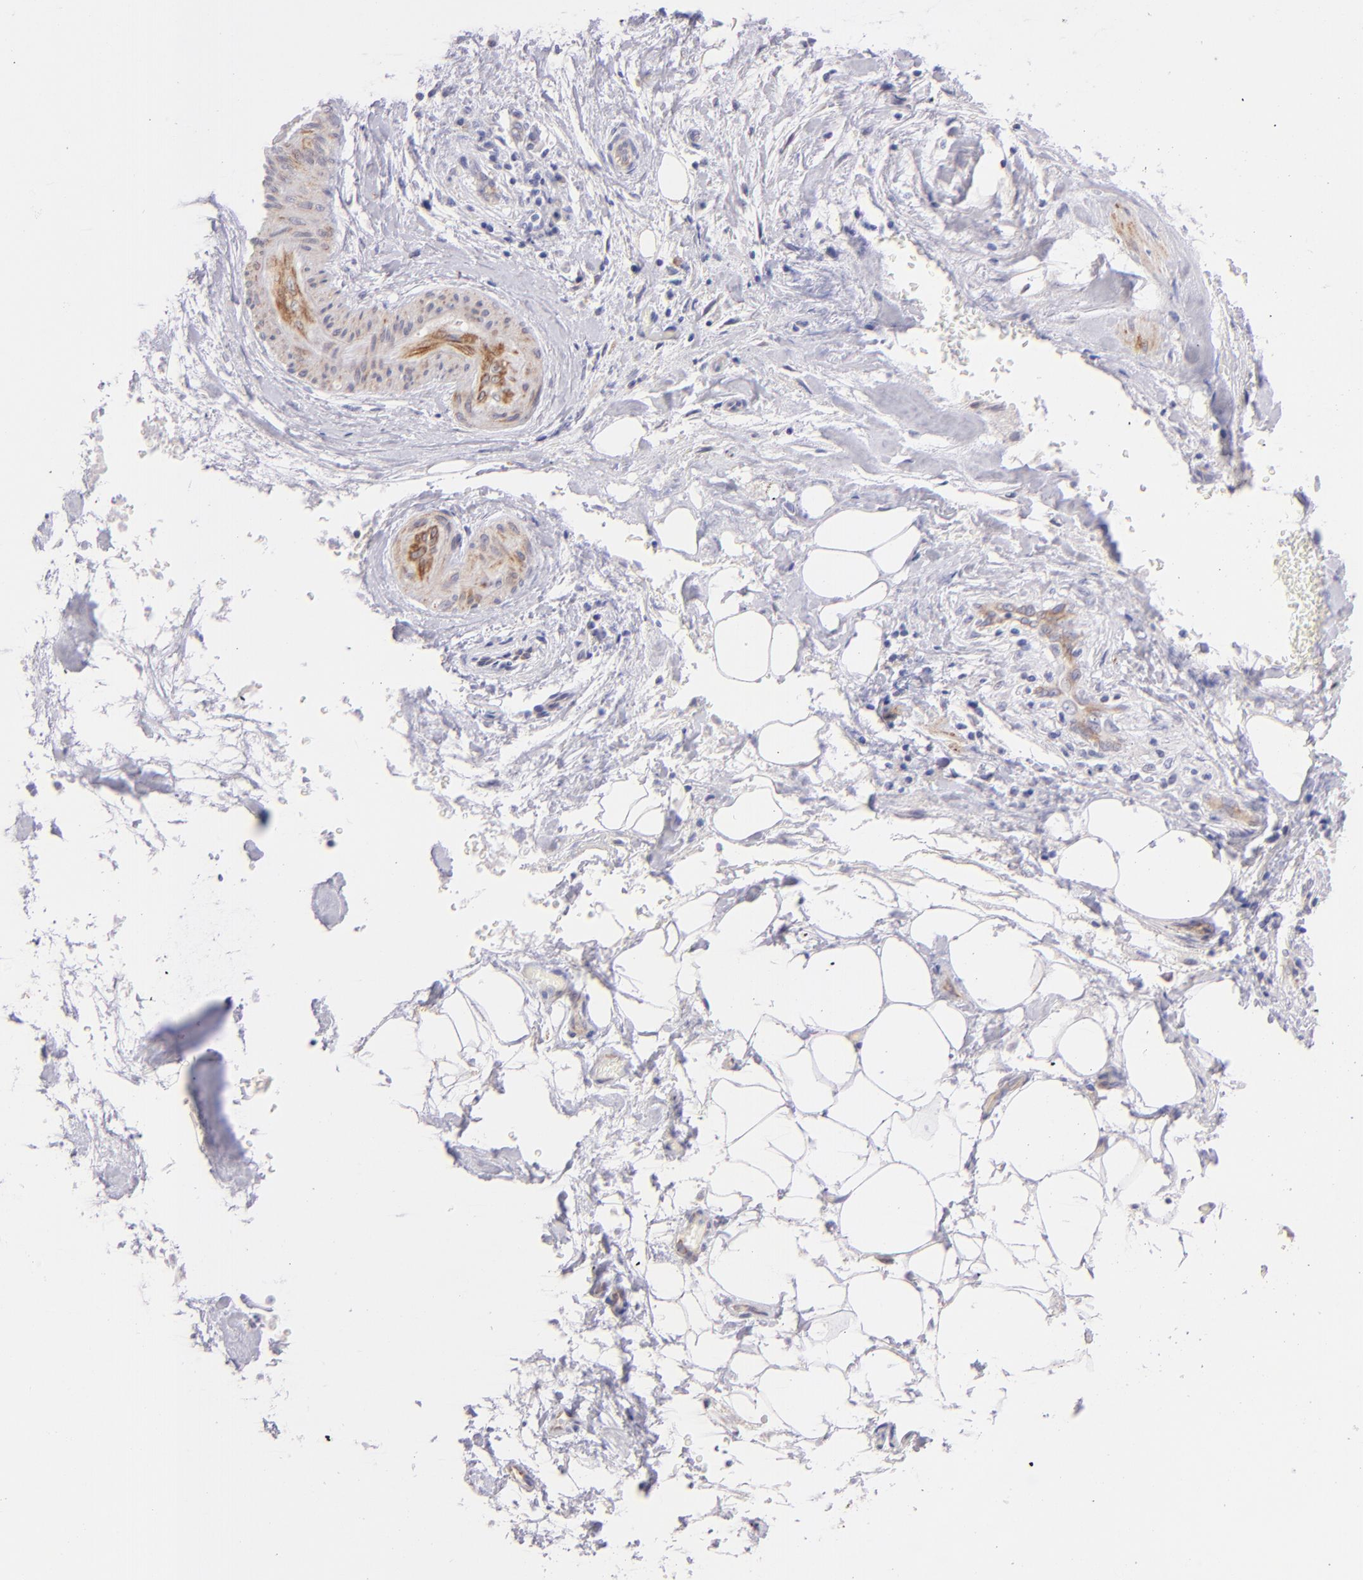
{"staining": {"intensity": "weak", "quantity": ">75%", "location": "cytoplasmic/membranous"}, "tissue": "liver cancer", "cell_type": "Tumor cells", "image_type": "cancer", "snomed": [{"axis": "morphology", "description": "Cholangiocarcinoma"}, {"axis": "topography", "description": "Liver"}], "caption": "Immunohistochemistry image of neoplastic tissue: liver cancer (cholangiocarcinoma) stained using immunohistochemistry (IHC) reveals low levels of weak protein expression localized specifically in the cytoplasmic/membranous of tumor cells, appearing as a cytoplasmic/membranous brown color.", "gene": "SH2D4A", "patient": {"sex": "male", "age": 58}}